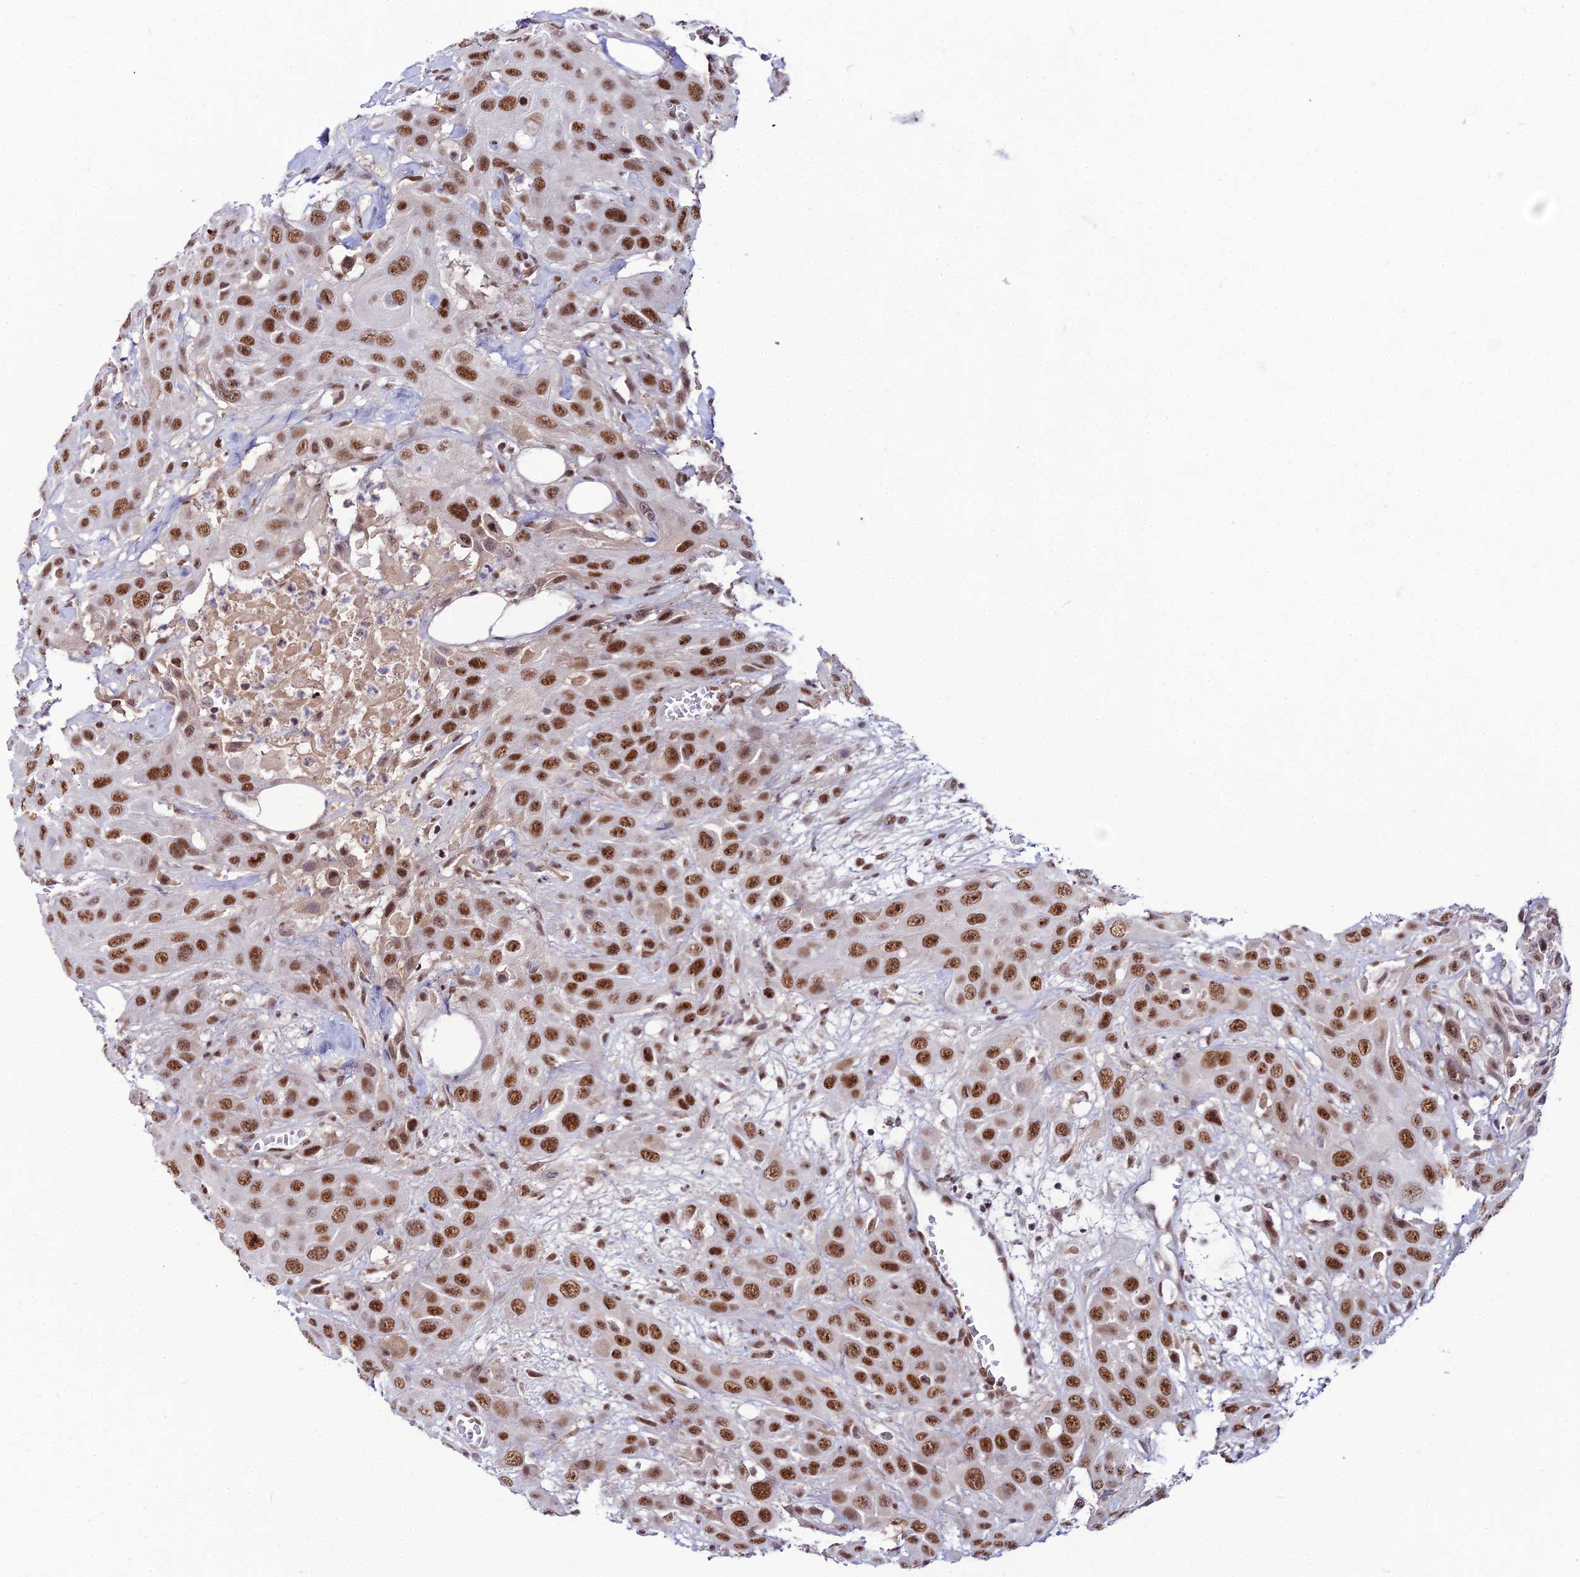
{"staining": {"intensity": "strong", "quantity": ">75%", "location": "nuclear"}, "tissue": "head and neck cancer", "cell_type": "Tumor cells", "image_type": "cancer", "snomed": [{"axis": "morphology", "description": "Squamous cell carcinoma, NOS"}, {"axis": "topography", "description": "Head-Neck"}], "caption": "Immunohistochemistry (IHC) micrograph of human squamous cell carcinoma (head and neck) stained for a protein (brown), which reveals high levels of strong nuclear staining in approximately >75% of tumor cells.", "gene": "RBM12", "patient": {"sex": "male", "age": 81}}